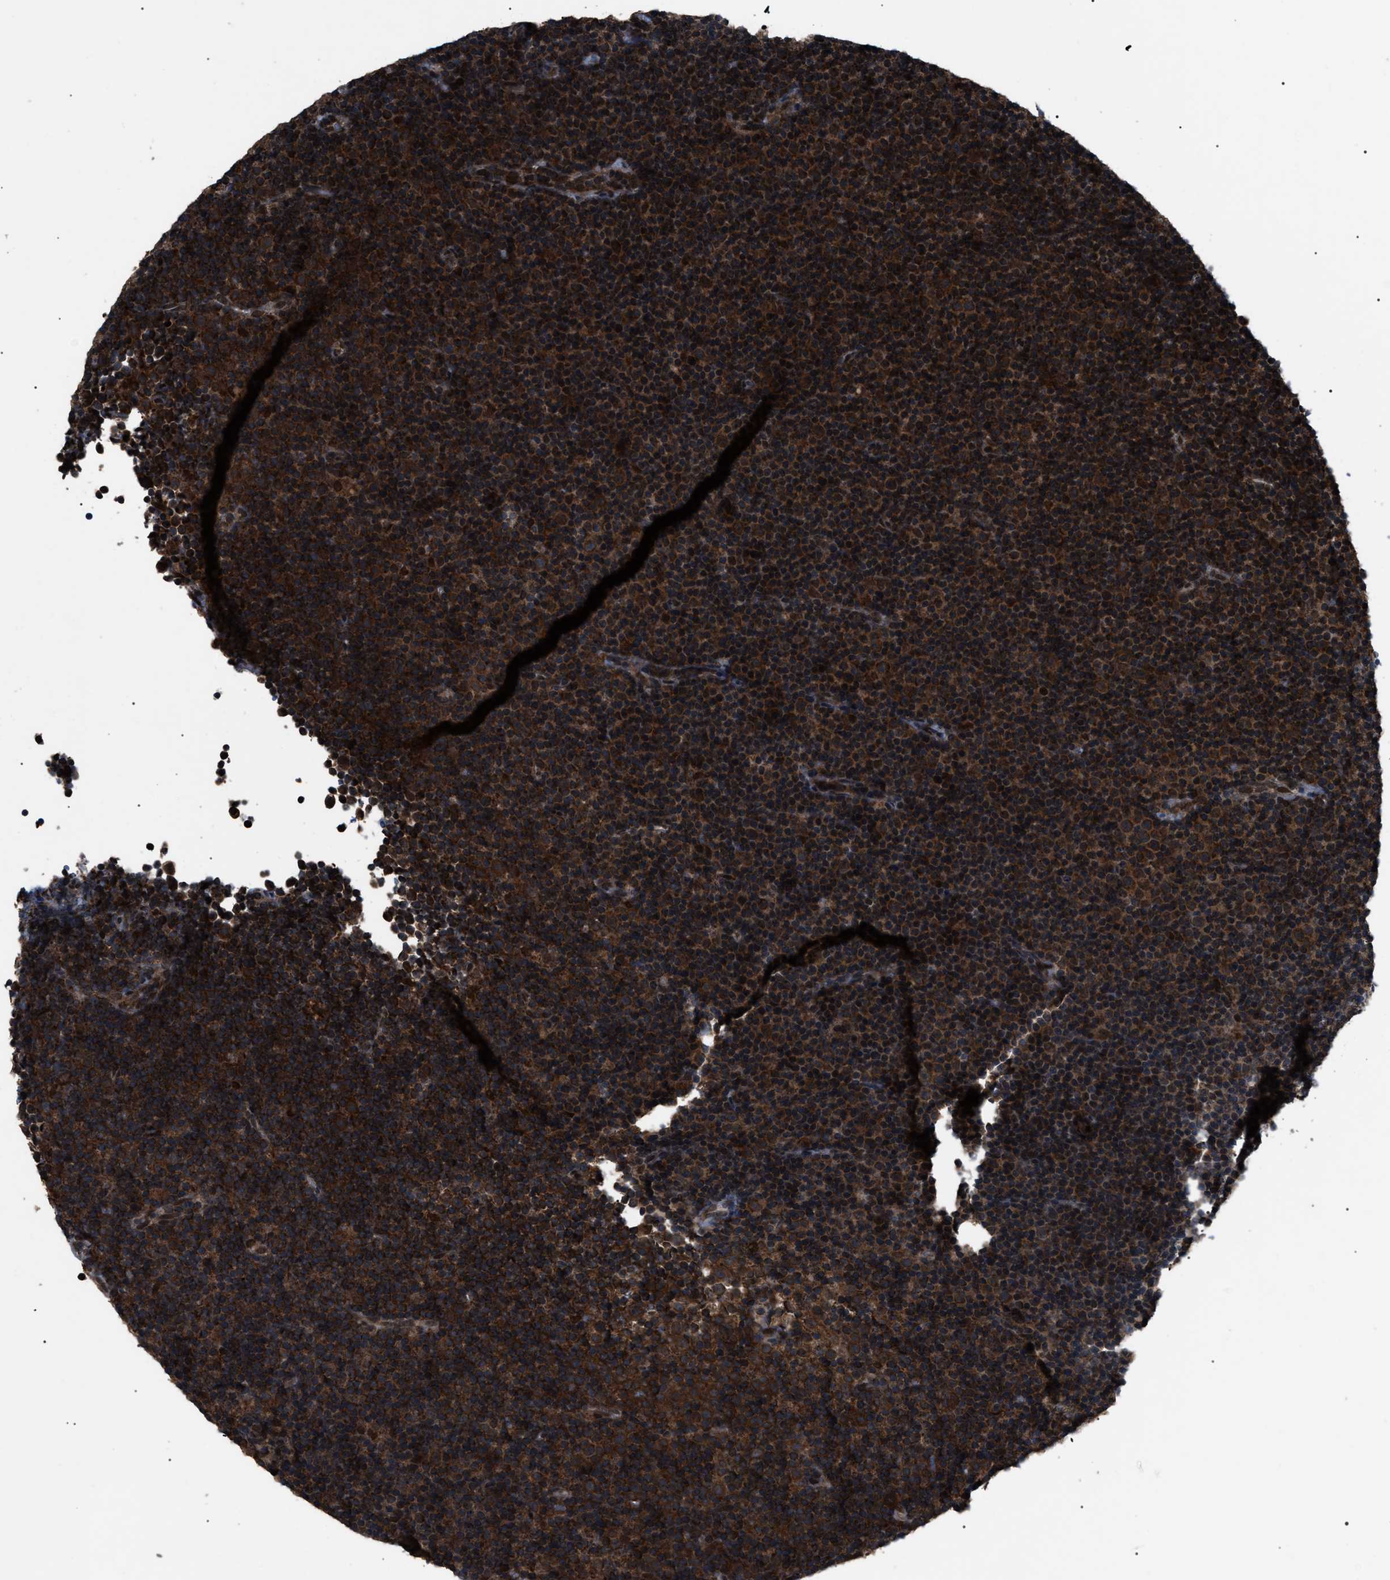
{"staining": {"intensity": "strong", "quantity": ">75%", "location": "cytoplasmic/membranous"}, "tissue": "lymphoma", "cell_type": "Tumor cells", "image_type": "cancer", "snomed": [{"axis": "morphology", "description": "Malignant lymphoma, non-Hodgkin's type, Low grade"}, {"axis": "topography", "description": "Lymph node"}], "caption": "Strong cytoplasmic/membranous protein staining is appreciated in approximately >75% of tumor cells in malignant lymphoma, non-Hodgkin's type (low-grade). Using DAB (3,3'-diaminobenzidine) (brown) and hematoxylin (blue) stains, captured at high magnification using brightfield microscopy.", "gene": "ZFAND2A", "patient": {"sex": "female", "age": 67}}